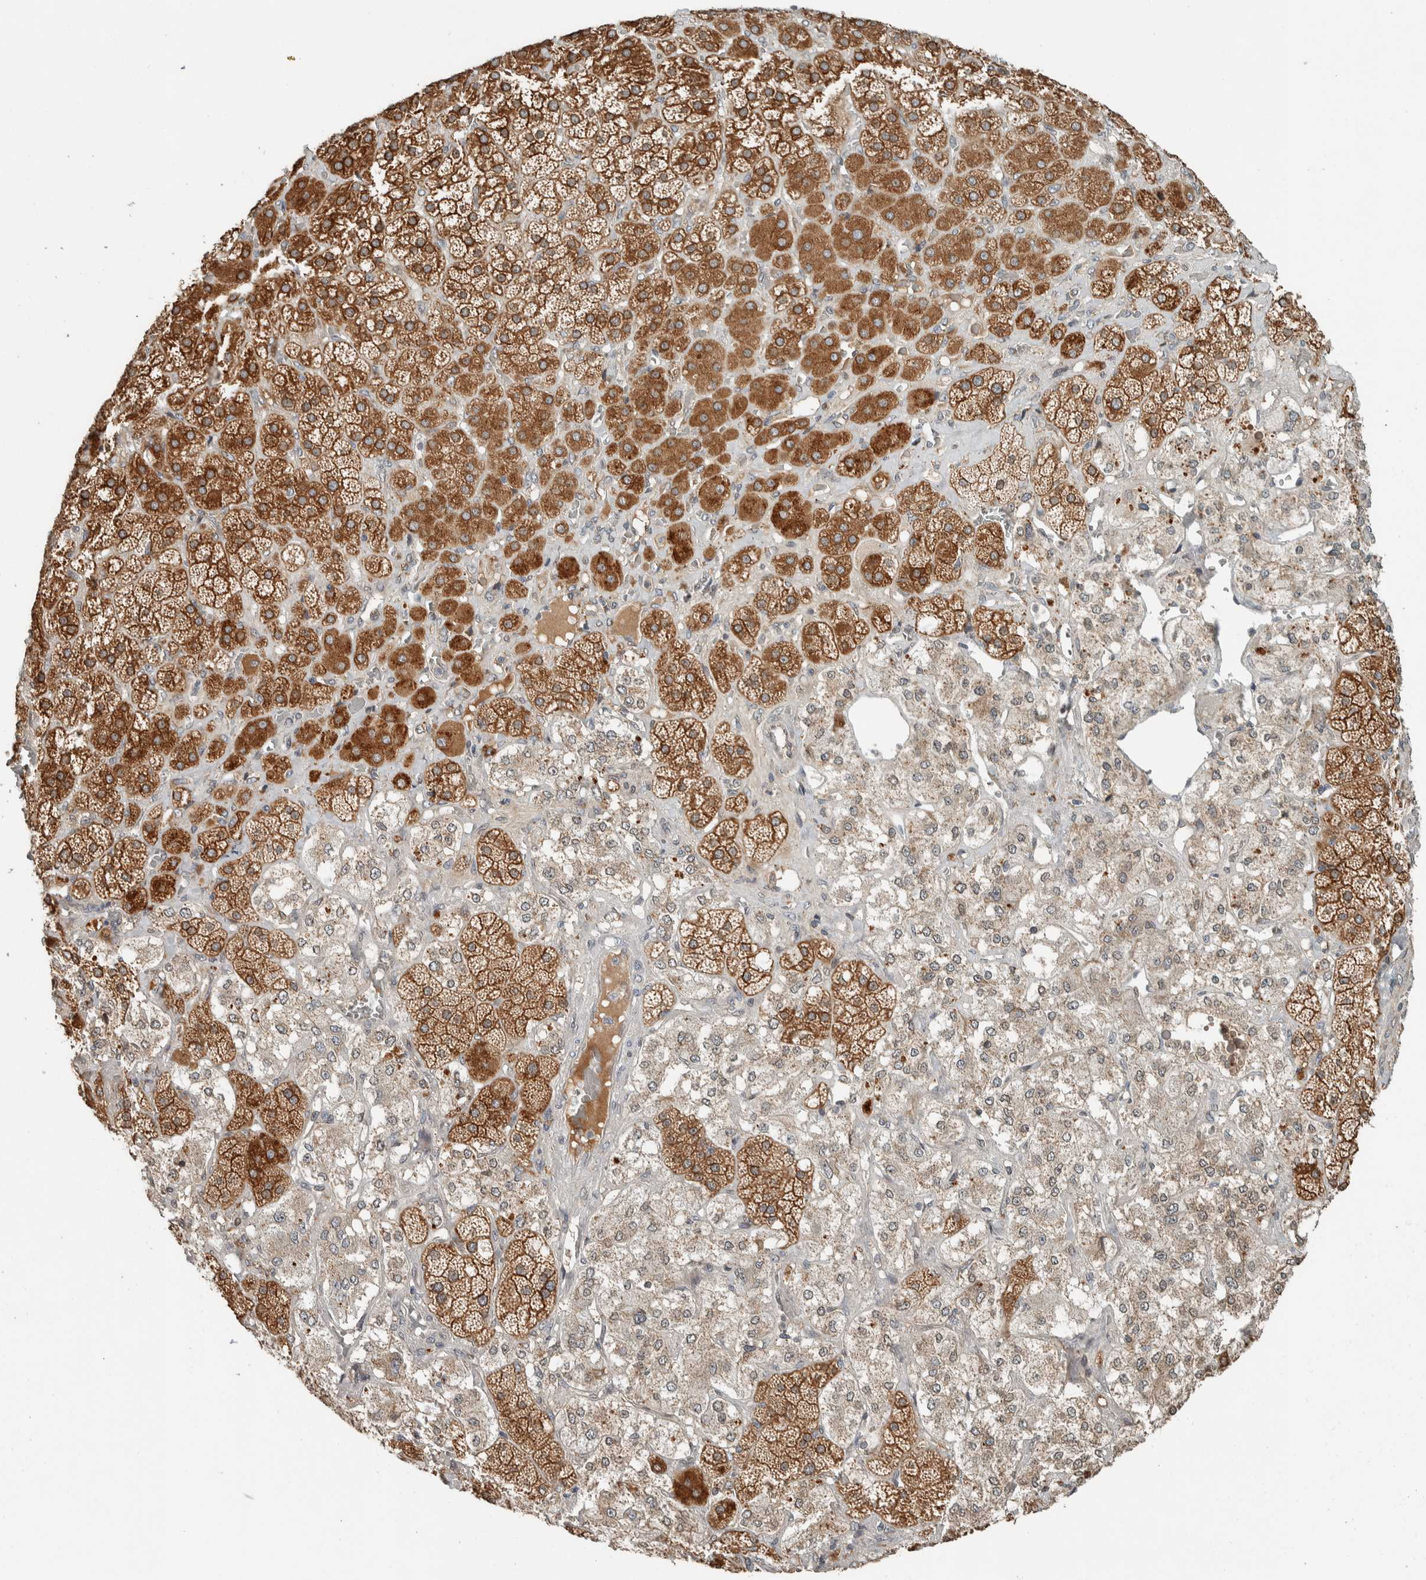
{"staining": {"intensity": "strong", "quantity": ">75%", "location": "cytoplasmic/membranous"}, "tissue": "adrenal gland", "cell_type": "Glandular cells", "image_type": "normal", "snomed": [{"axis": "morphology", "description": "Normal tissue, NOS"}, {"axis": "topography", "description": "Adrenal gland"}], "caption": "Unremarkable adrenal gland shows strong cytoplasmic/membranous staining in approximately >75% of glandular cells.", "gene": "NBR1", "patient": {"sex": "male", "age": 57}}